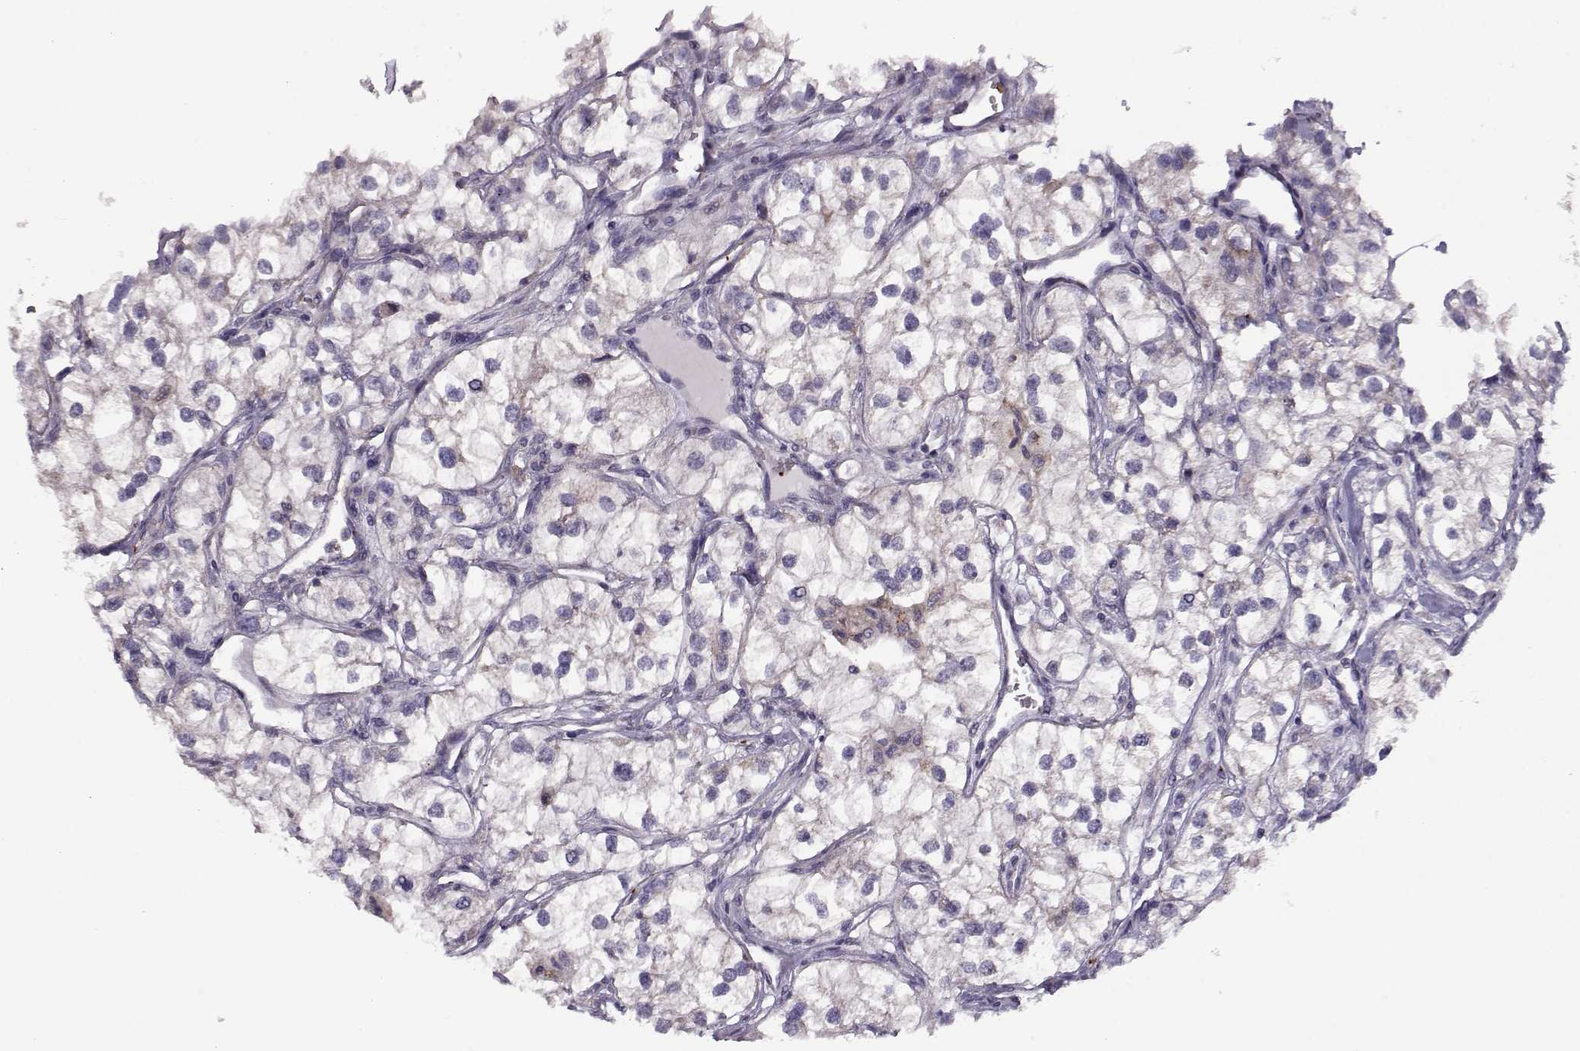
{"staining": {"intensity": "negative", "quantity": "none", "location": "none"}, "tissue": "renal cancer", "cell_type": "Tumor cells", "image_type": "cancer", "snomed": [{"axis": "morphology", "description": "Adenocarcinoma, NOS"}, {"axis": "topography", "description": "Kidney"}], "caption": "This is a micrograph of immunohistochemistry (IHC) staining of adenocarcinoma (renal), which shows no staining in tumor cells.", "gene": "KLF17", "patient": {"sex": "male", "age": 59}}